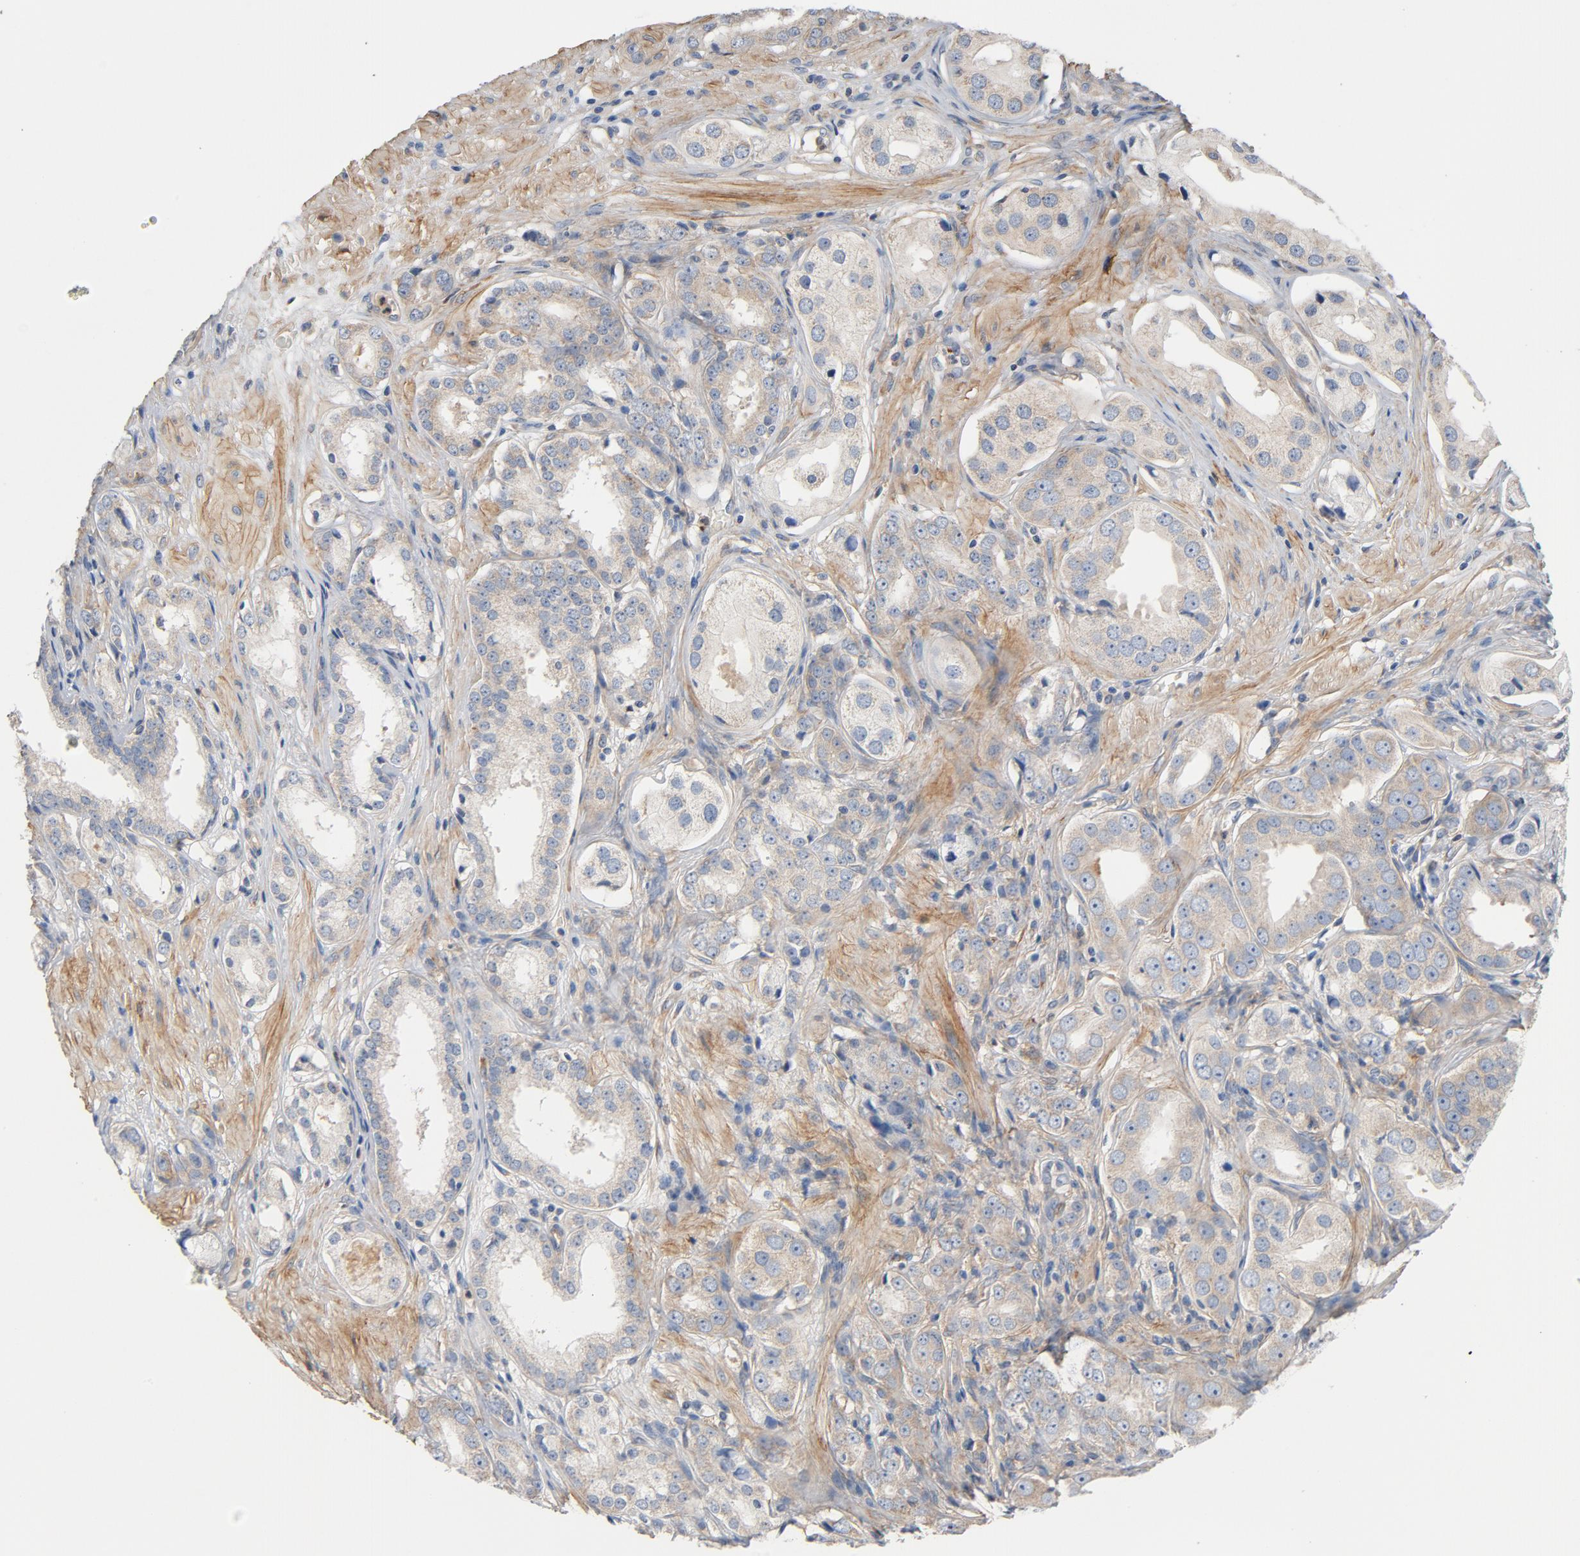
{"staining": {"intensity": "weak", "quantity": ">75%", "location": "cytoplasmic/membranous"}, "tissue": "prostate cancer", "cell_type": "Tumor cells", "image_type": "cancer", "snomed": [{"axis": "morphology", "description": "Adenocarcinoma, Medium grade"}, {"axis": "topography", "description": "Prostate"}], "caption": "About >75% of tumor cells in medium-grade adenocarcinoma (prostate) show weak cytoplasmic/membranous protein expression as visualized by brown immunohistochemical staining.", "gene": "ILK", "patient": {"sex": "male", "age": 53}}